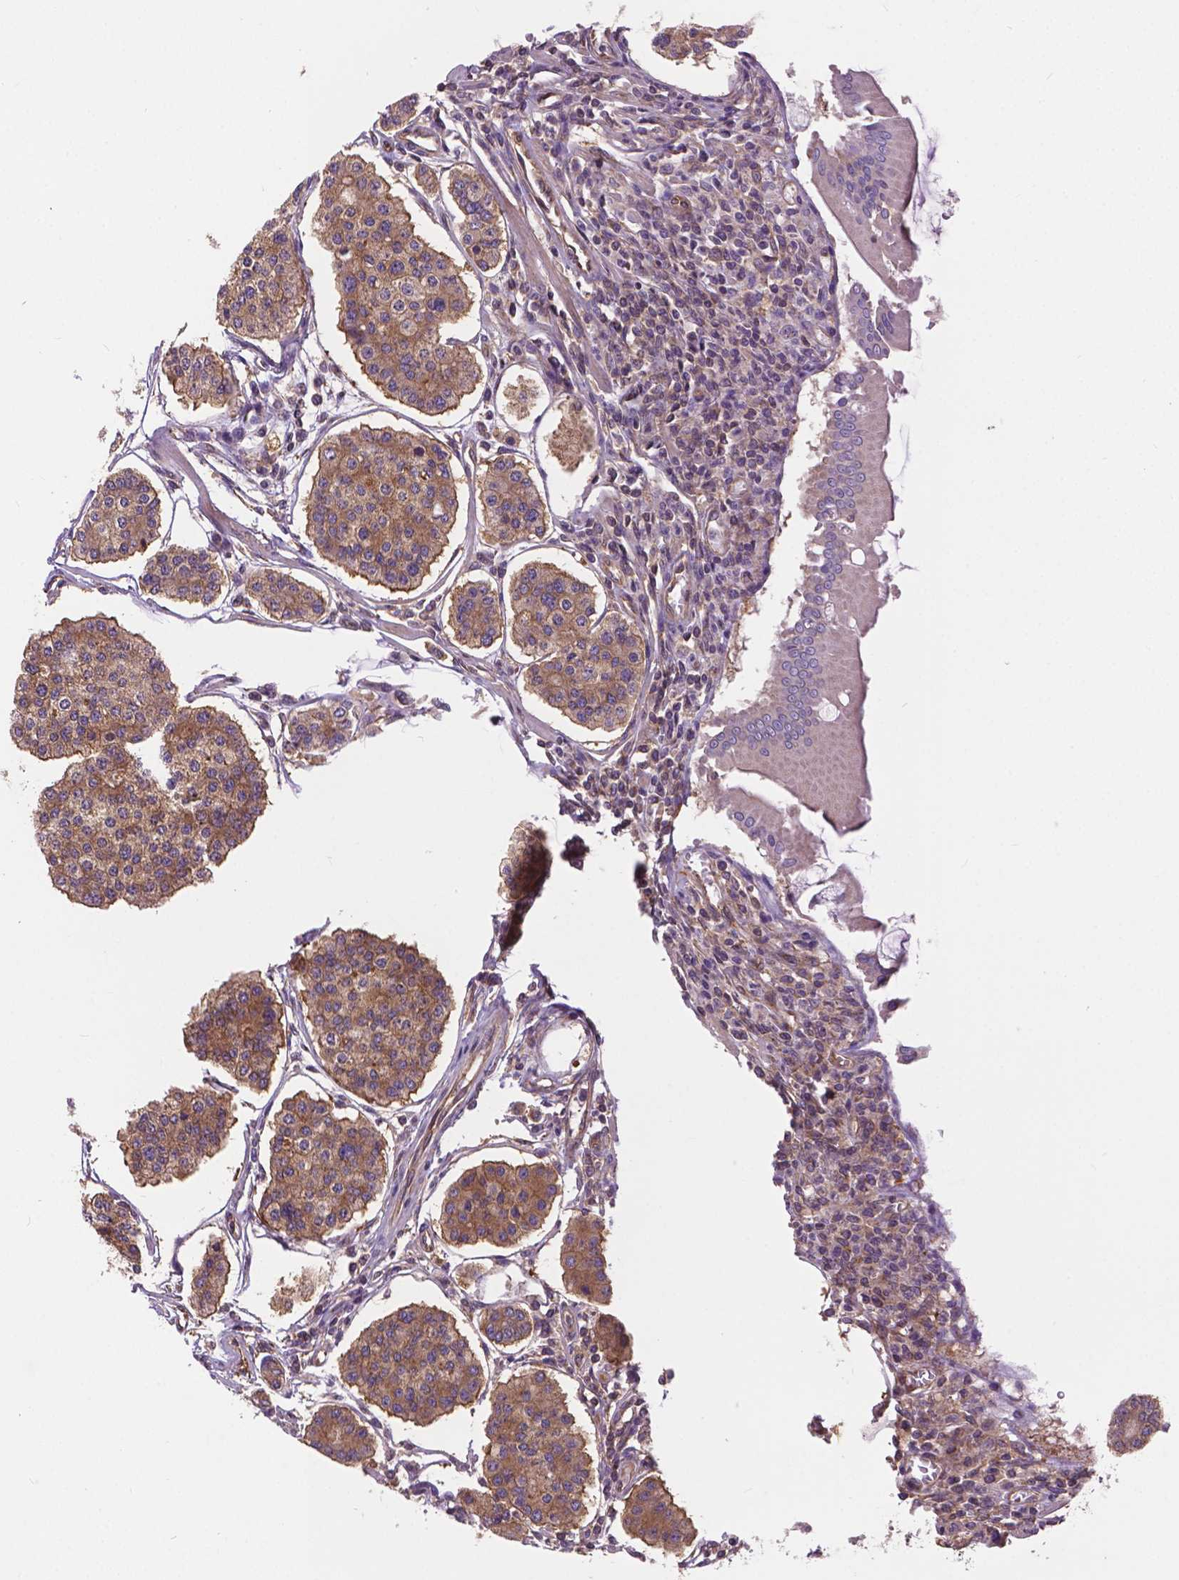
{"staining": {"intensity": "moderate", "quantity": "25%-75%", "location": "cytoplasmic/membranous"}, "tissue": "carcinoid", "cell_type": "Tumor cells", "image_type": "cancer", "snomed": [{"axis": "morphology", "description": "Carcinoid, malignant, NOS"}, {"axis": "topography", "description": "Small intestine"}], "caption": "Tumor cells reveal medium levels of moderate cytoplasmic/membranous expression in about 25%-75% of cells in malignant carcinoid.", "gene": "MZT1", "patient": {"sex": "female", "age": 65}}